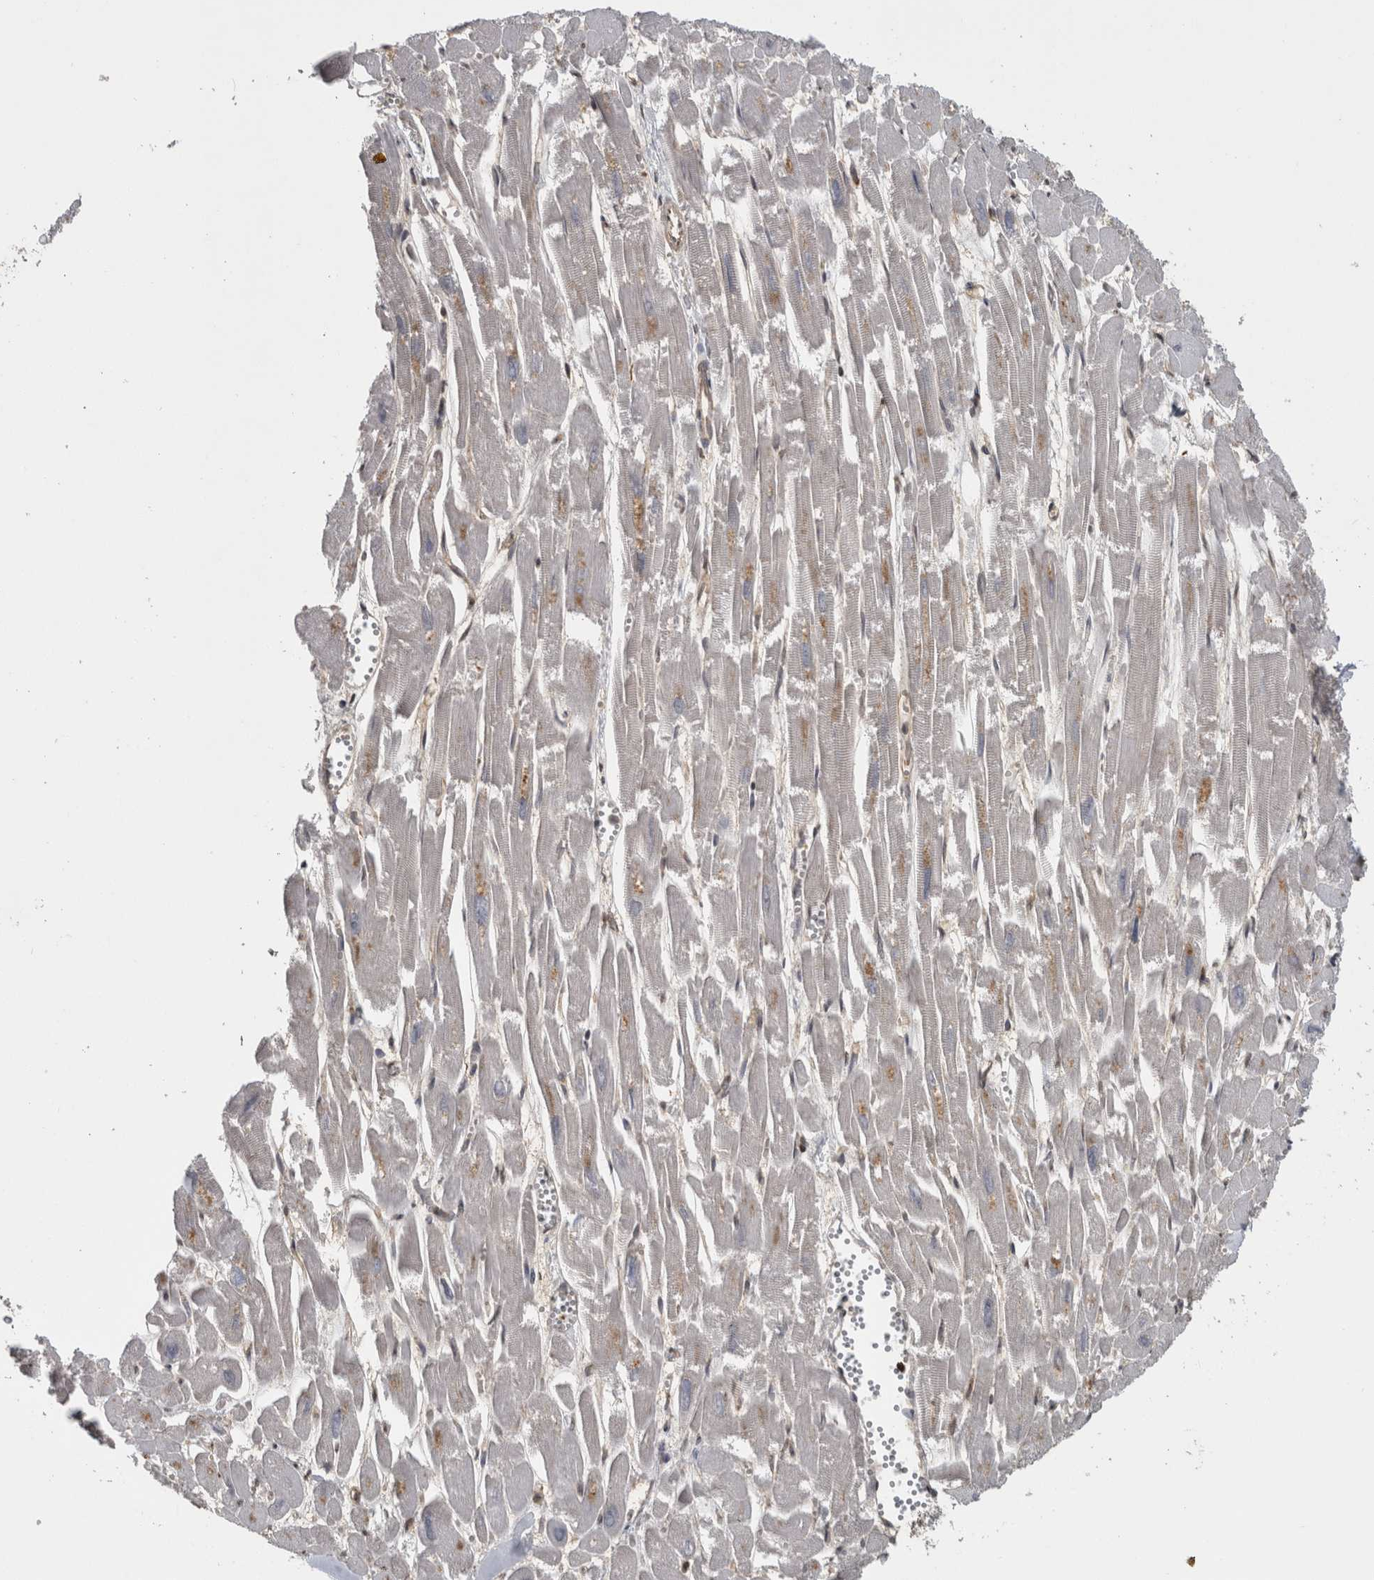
{"staining": {"intensity": "moderate", "quantity": "<25%", "location": "cytoplasmic/membranous"}, "tissue": "heart muscle", "cell_type": "Cardiomyocytes", "image_type": "normal", "snomed": [{"axis": "morphology", "description": "Normal tissue, NOS"}, {"axis": "topography", "description": "Heart"}], "caption": "Protein expression by immunohistochemistry displays moderate cytoplasmic/membranous positivity in about <25% of cardiomyocytes in normal heart muscle.", "gene": "ATXN2", "patient": {"sex": "male", "age": 54}}